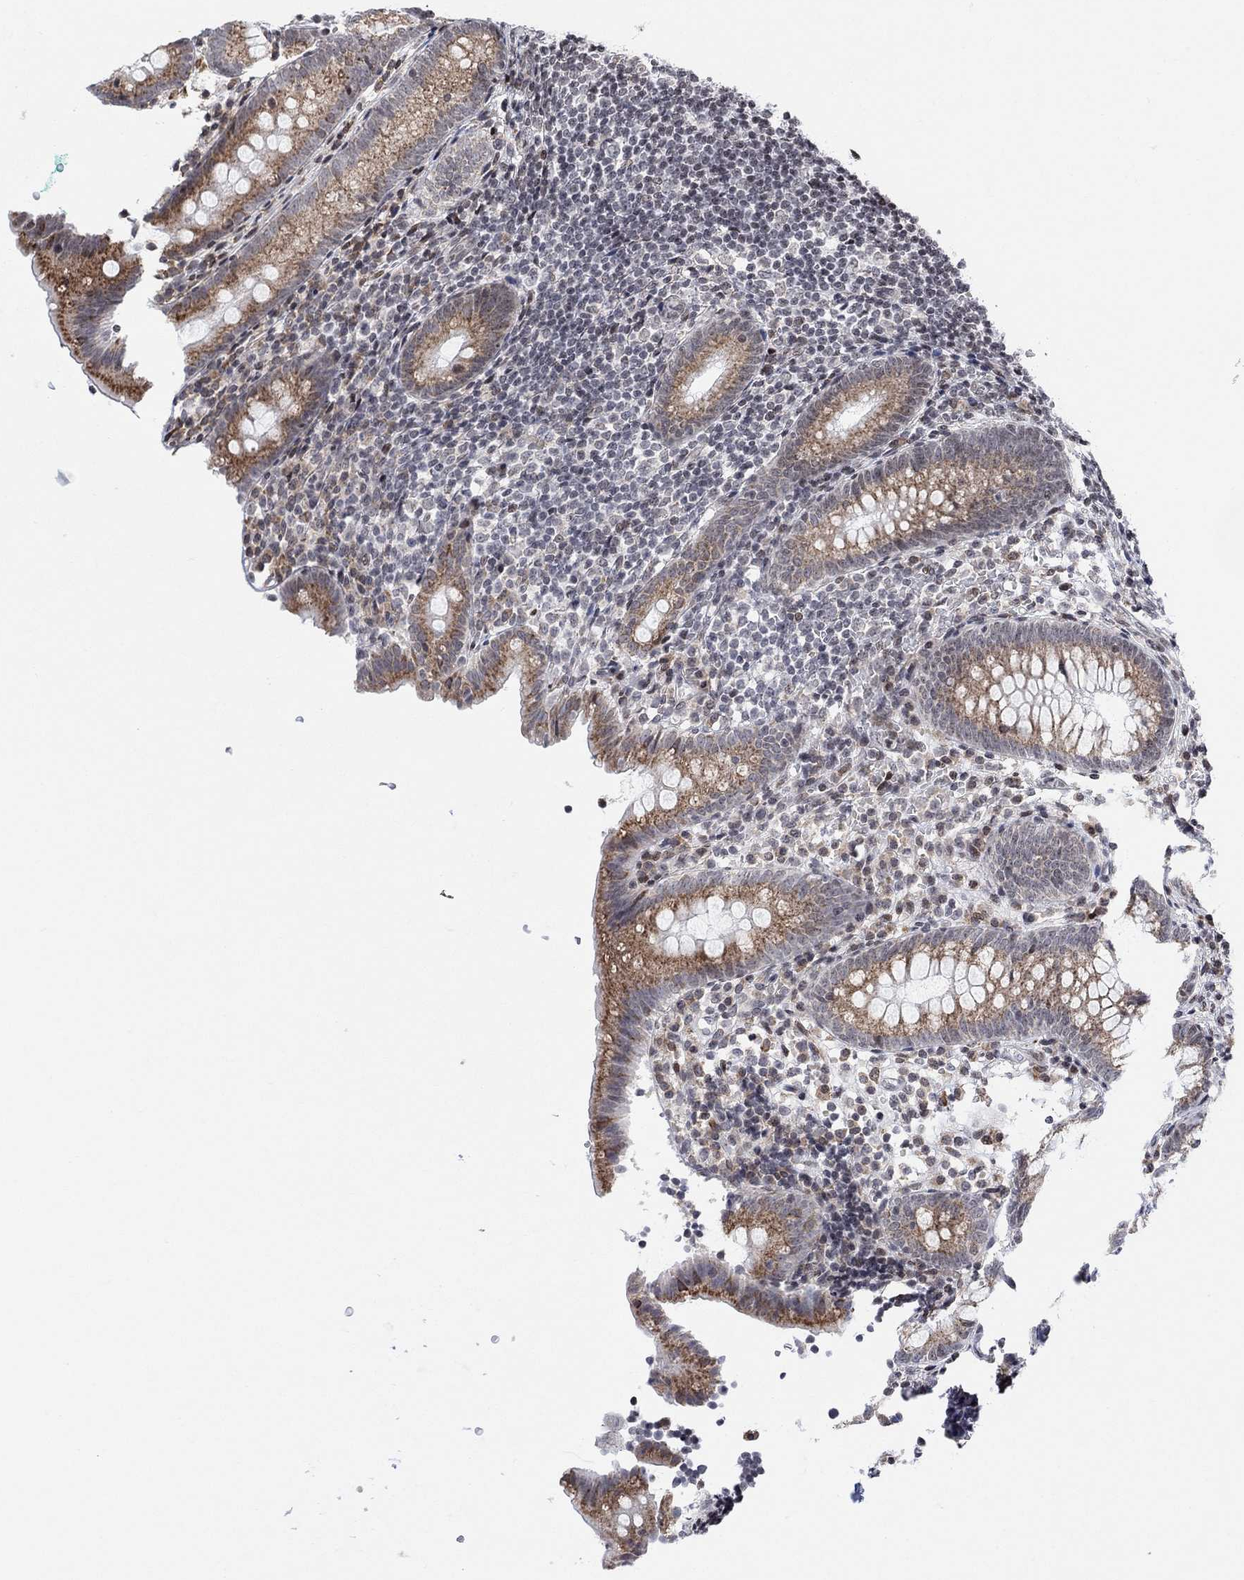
{"staining": {"intensity": "moderate", "quantity": "25%-75%", "location": "cytoplasmic/membranous"}, "tissue": "appendix", "cell_type": "Glandular cells", "image_type": "normal", "snomed": [{"axis": "morphology", "description": "Normal tissue, NOS"}, {"axis": "topography", "description": "Appendix"}], "caption": "High-power microscopy captured an immunohistochemistry photomicrograph of benign appendix, revealing moderate cytoplasmic/membranous staining in about 25%-75% of glandular cells.", "gene": "ABHD14A", "patient": {"sex": "female", "age": 40}}